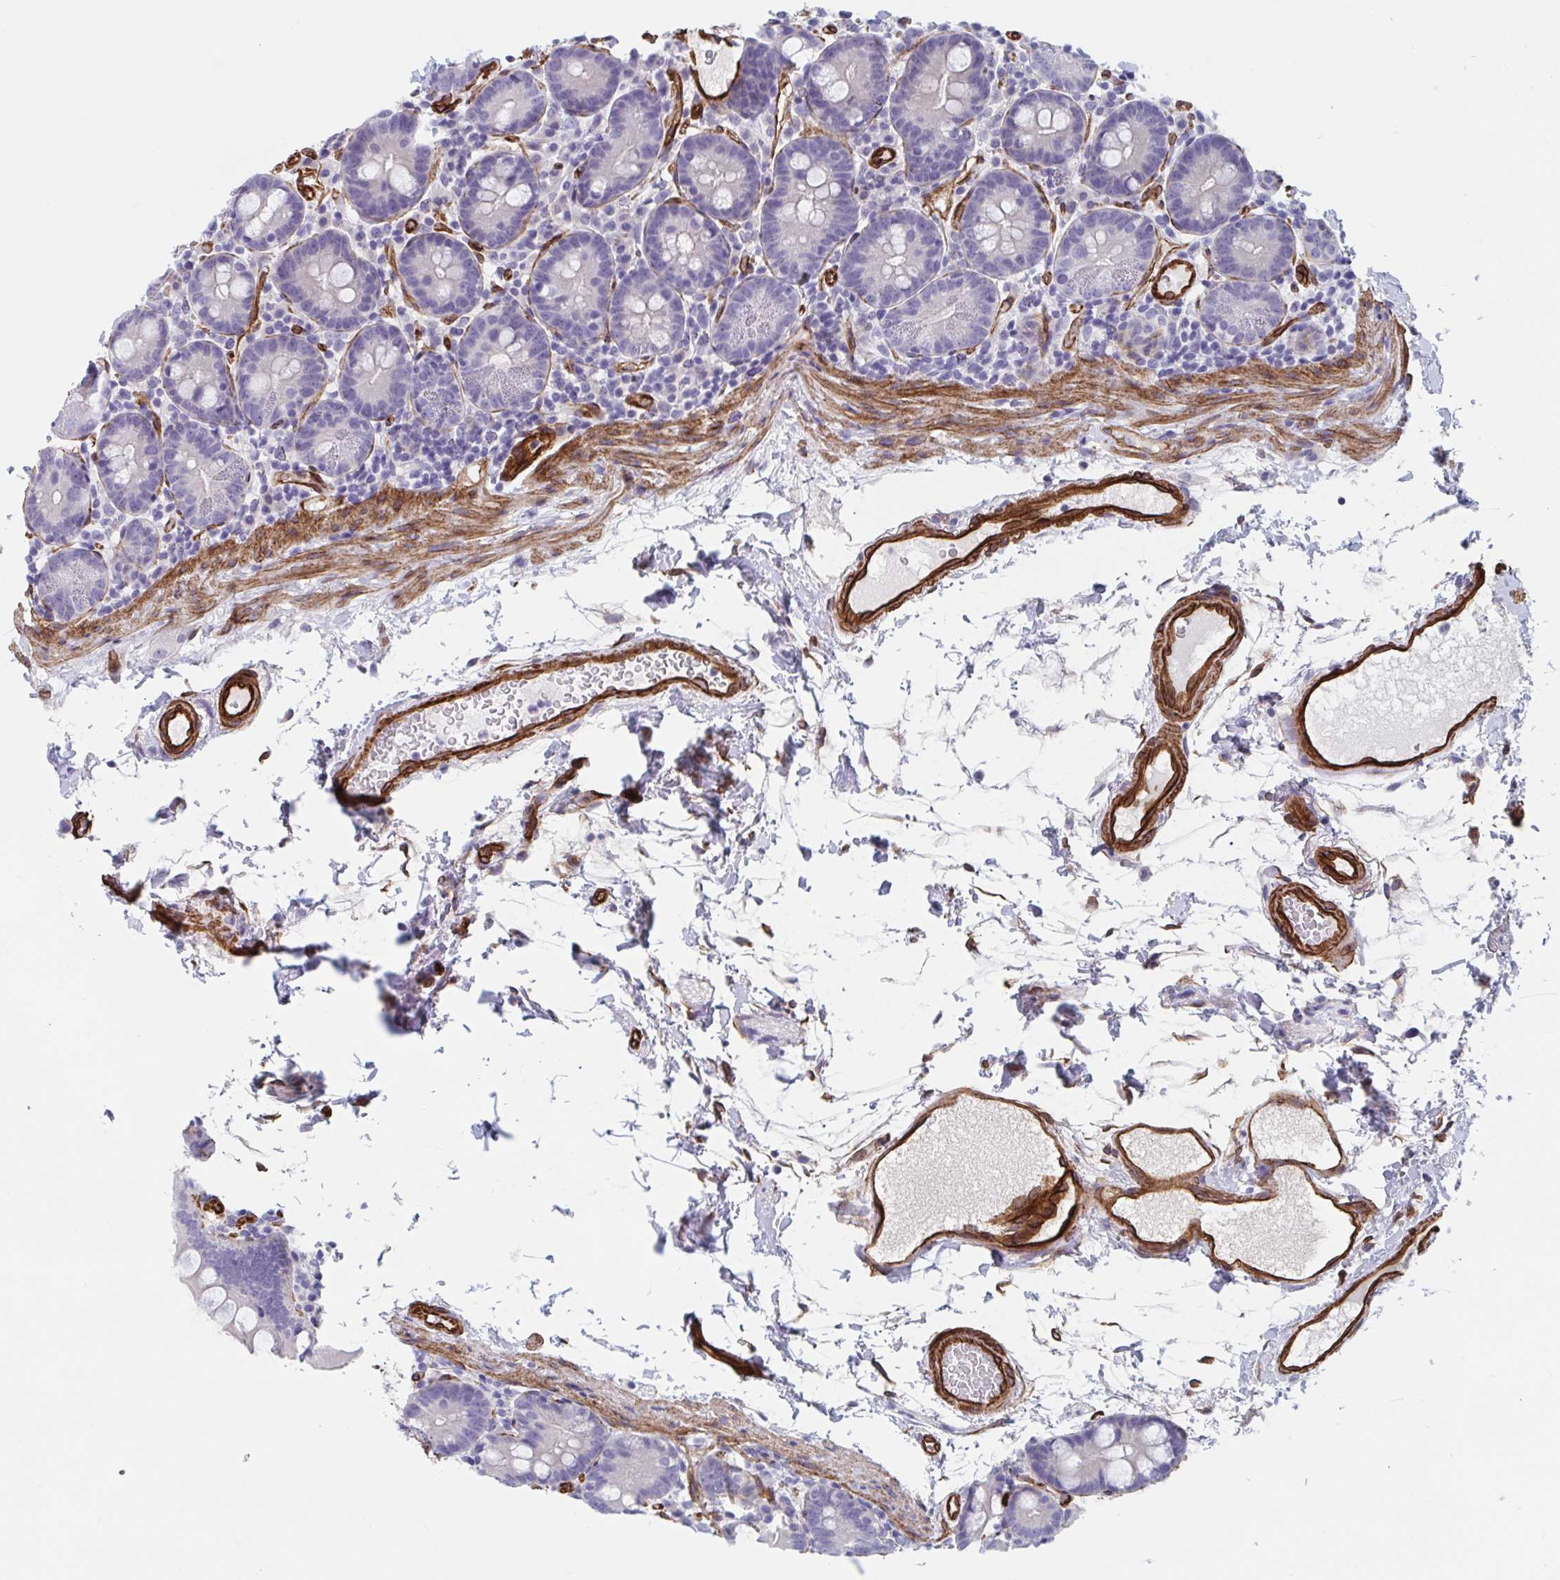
{"staining": {"intensity": "negative", "quantity": "none", "location": "none"}, "tissue": "small intestine", "cell_type": "Glandular cells", "image_type": "normal", "snomed": [{"axis": "morphology", "description": "Normal tissue, NOS"}, {"axis": "topography", "description": "Small intestine"}], "caption": "Glandular cells are negative for protein expression in normal human small intestine. (DAB immunohistochemistry (IHC), high magnification).", "gene": "CITED4", "patient": {"sex": "female", "age": 68}}